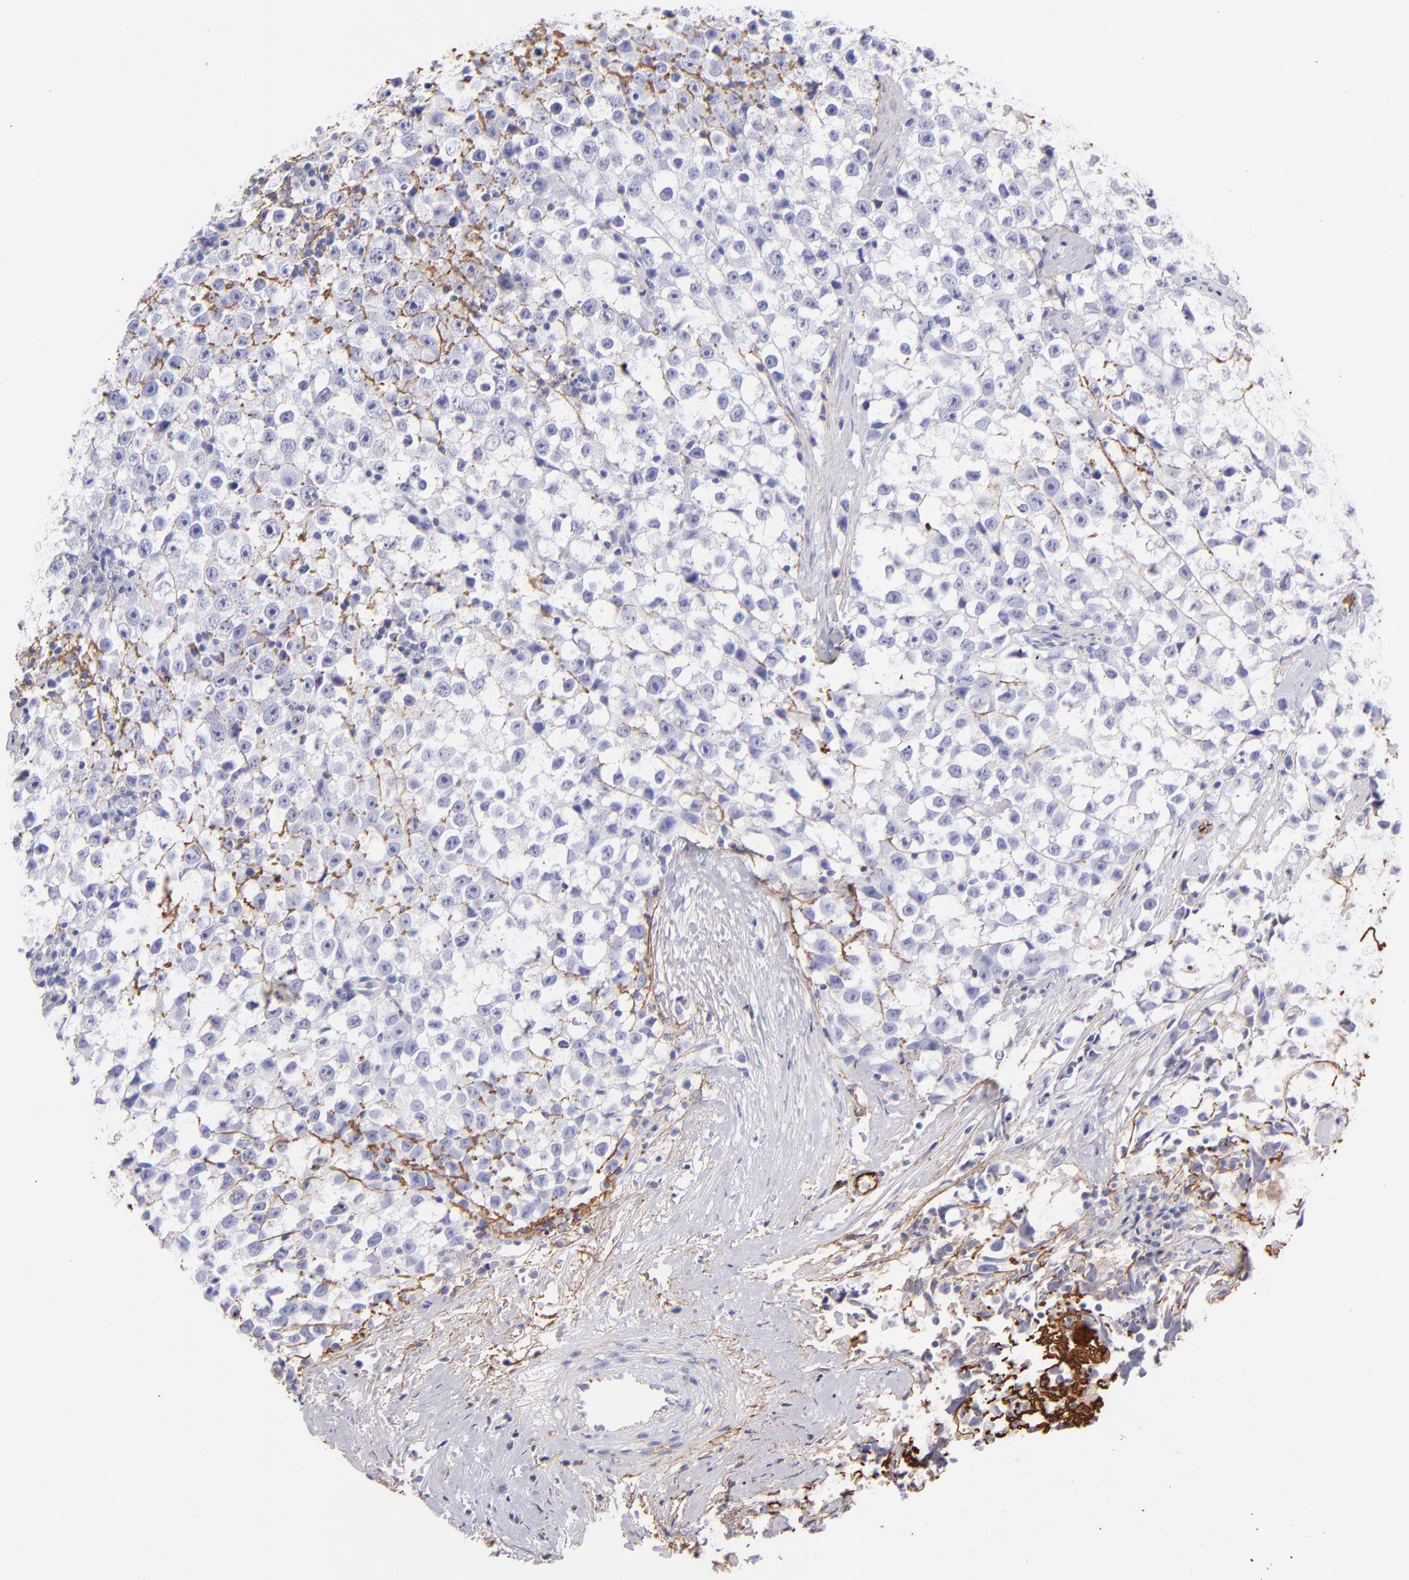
{"staining": {"intensity": "negative", "quantity": "none", "location": "none"}, "tissue": "testis cancer", "cell_type": "Tumor cells", "image_type": "cancer", "snomed": [{"axis": "morphology", "description": "Seminoma, NOS"}, {"axis": "topography", "description": "Testis"}], "caption": "Immunohistochemical staining of testis cancer (seminoma) reveals no significant staining in tumor cells.", "gene": "FGB", "patient": {"sex": "male", "age": 35}}